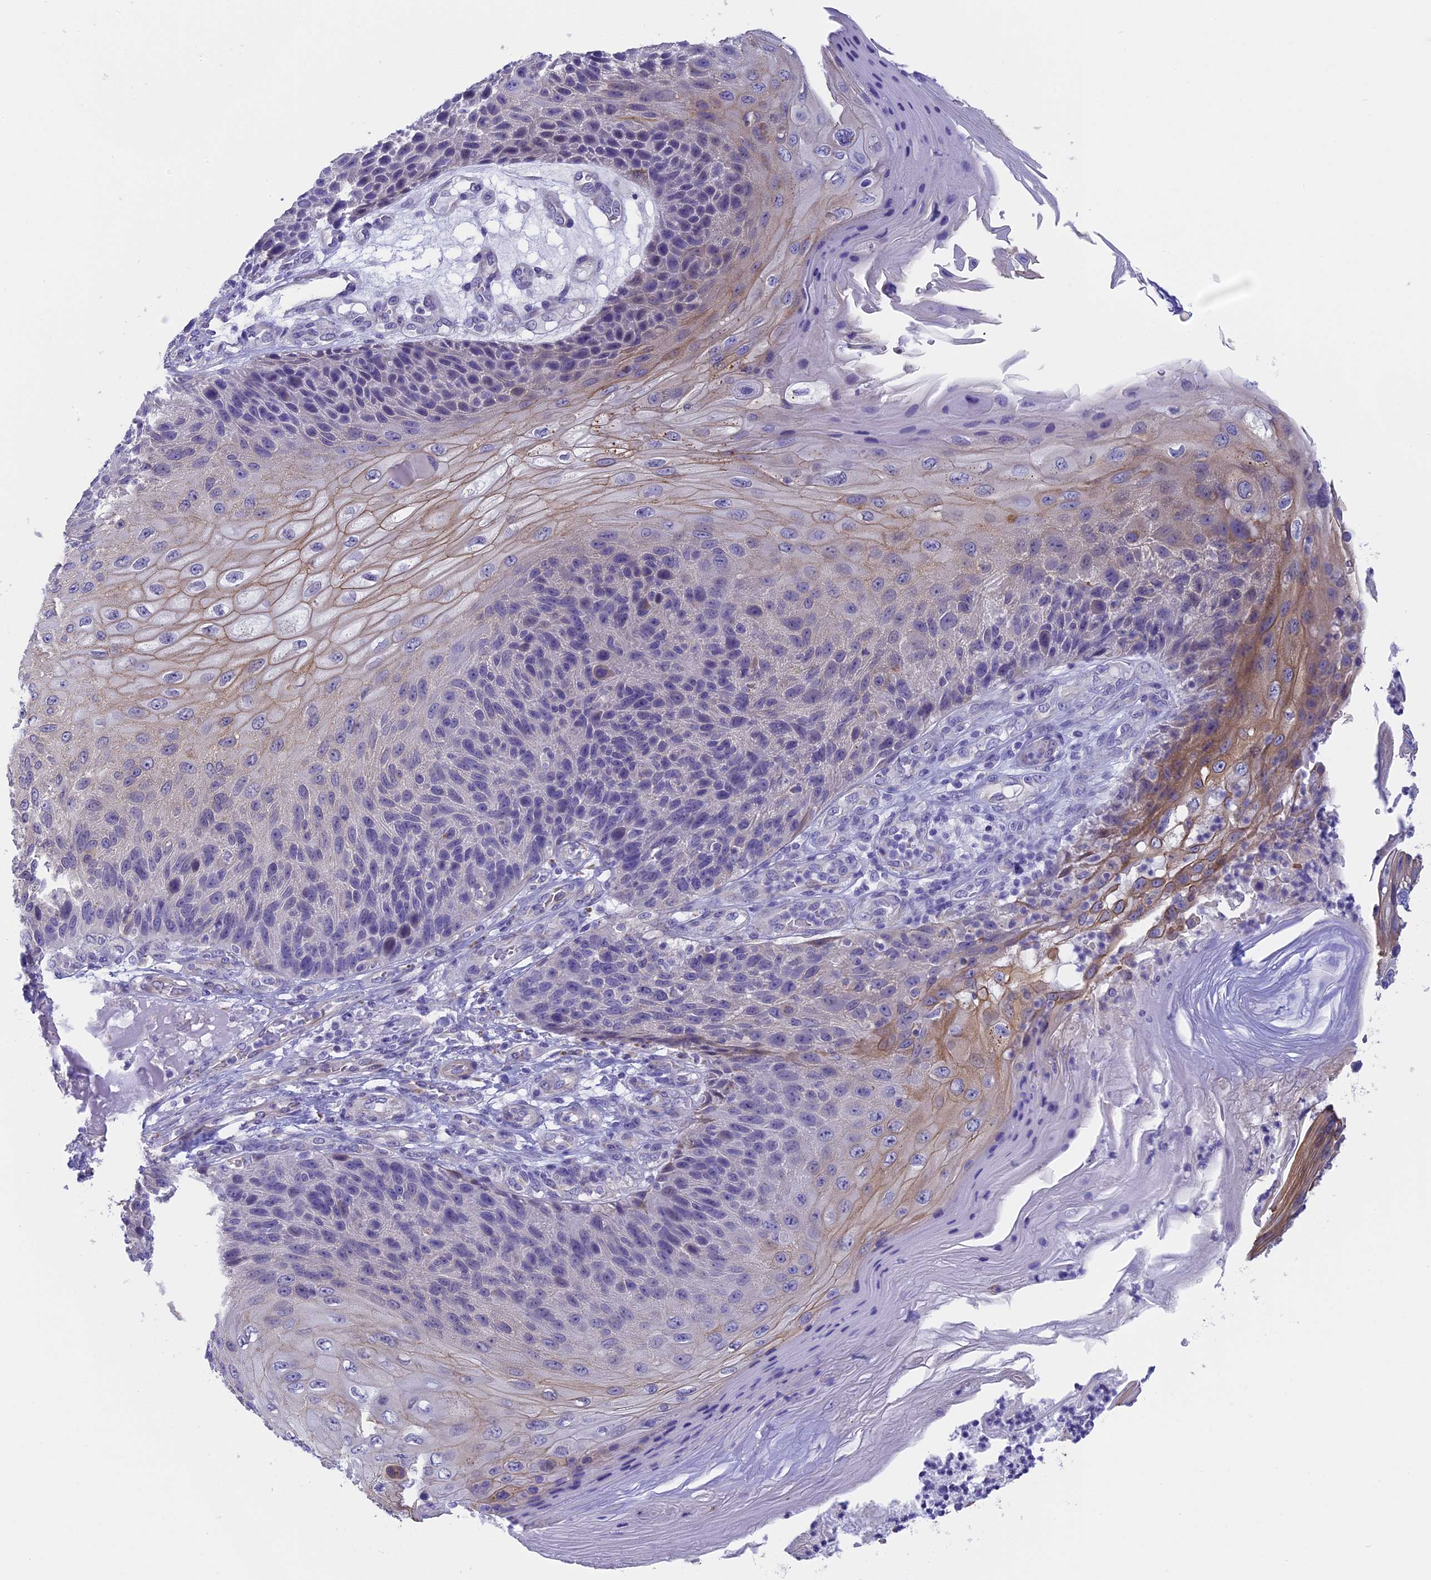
{"staining": {"intensity": "negative", "quantity": "none", "location": "none"}, "tissue": "skin cancer", "cell_type": "Tumor cells", "image_type": "cancer", "snomed": [{"axis": "morphology", "description": "Squamous cell carcinoma, NOS"}, {"axis": "topography", "description": "Skin"}], "caption": "Tumor cells show no significant protein expression in skin cancer (squamous cell carcinoma).", "gene": "TACSTD2", "patient": {"sex": "female", "age": 88}}